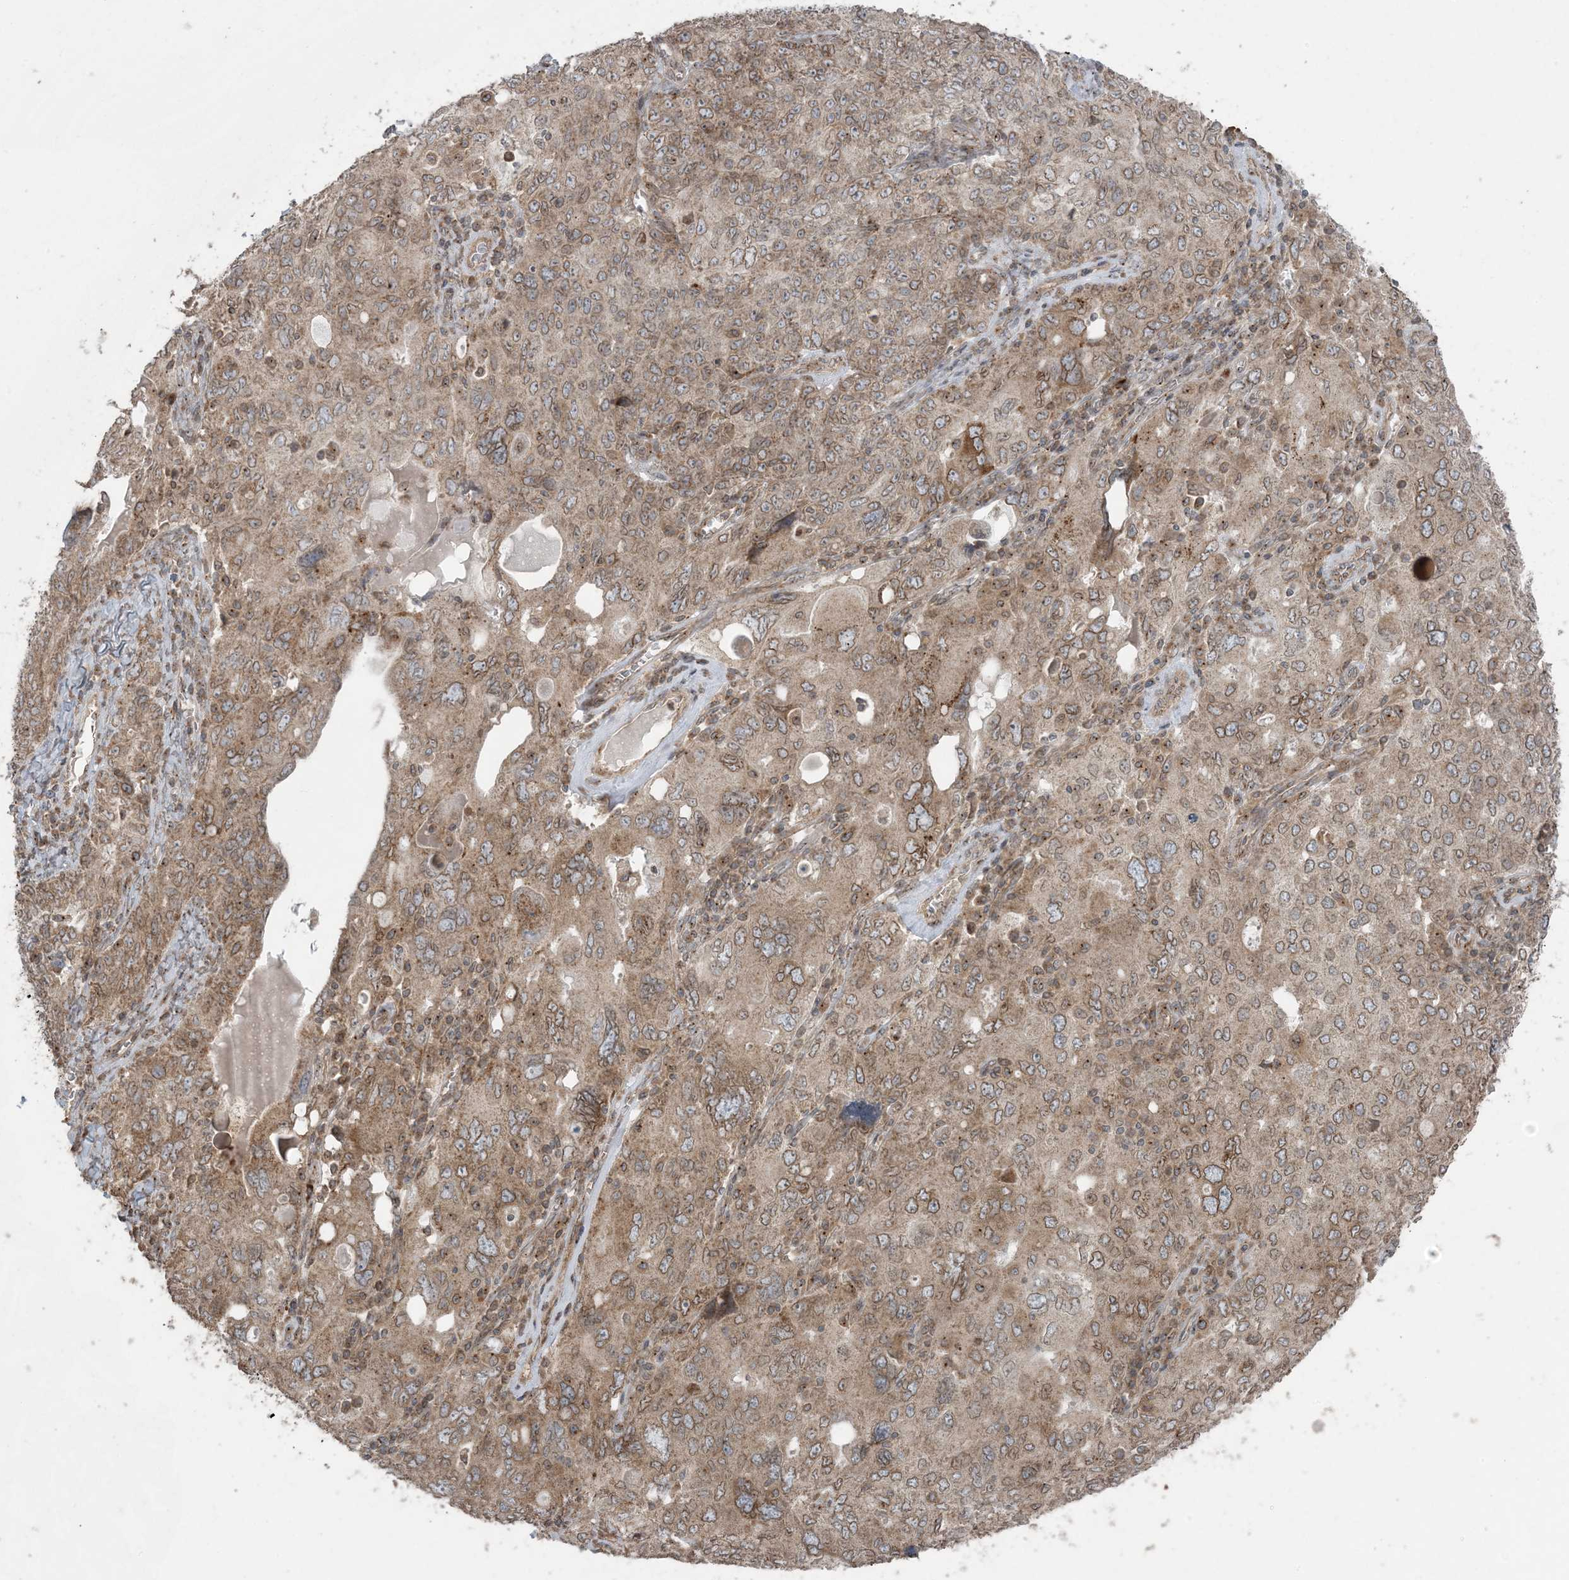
{"staining": {"intensity": "moderate", "quantity": ">75%", "location": "cytoplasmic/membranous,nuclear"}, "tissue": "ovarian cancer", "cell_type": "Tumor cells", "image_type": "cancer", "snomed": [{"axis": "morphology", "description": "Carcinoma, endometroid"}, {"axis": "topography", "description": "Ovary"}], "caption": "Protein expression analysis of endometroid carcinoma (ovarian) shows moderate cytoplasmic/membranous and nuclear staining in approximately >75% of tumor cells.", "gene": "DDX19B", "patient": {"sex": "female", "age": 62}}